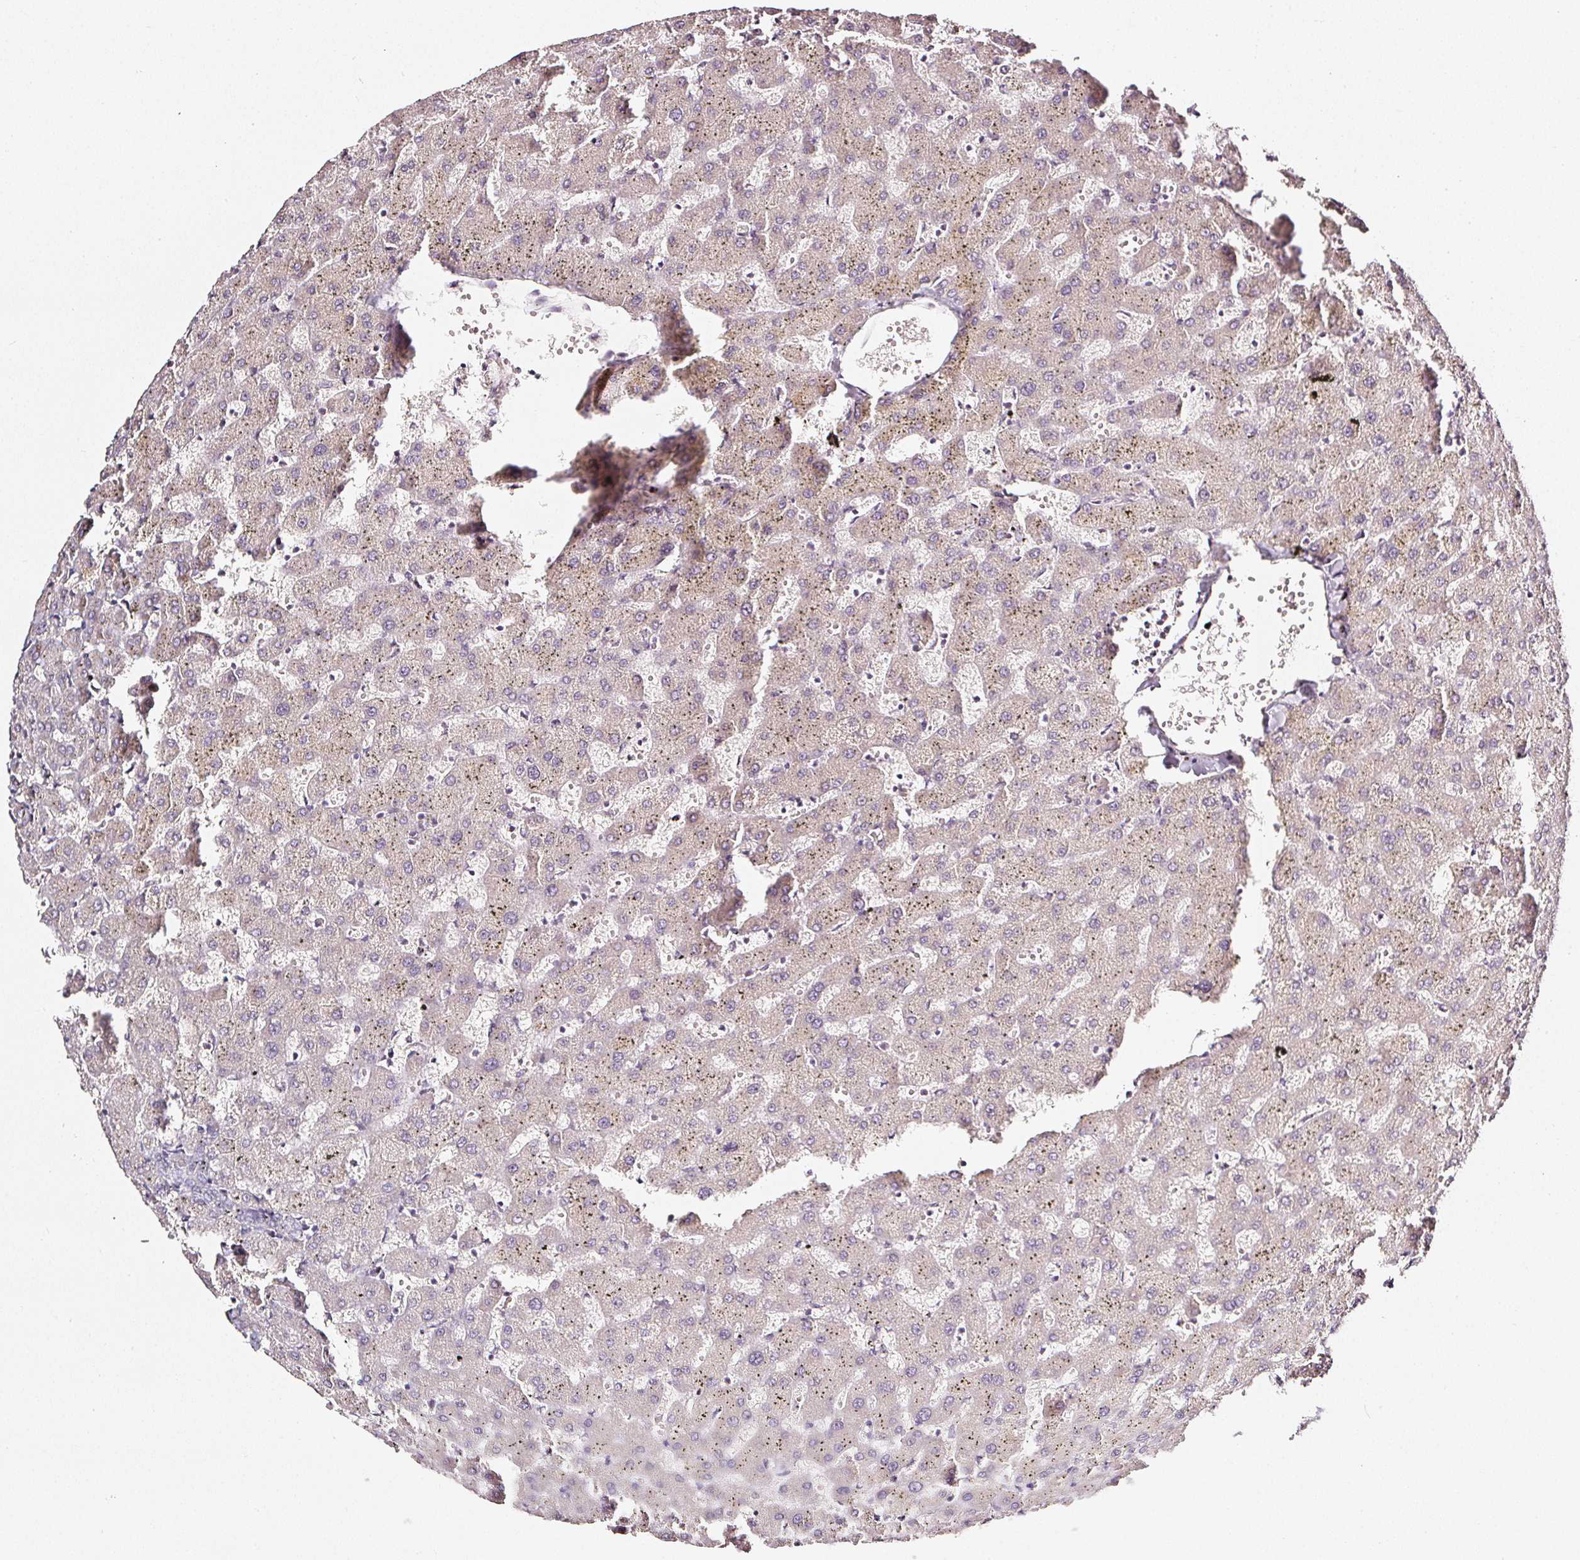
{"staining": {"intensity": "negative", "quantity": "none", "location": "none"}, "tissue": "liver", "cell_type": "Cholangiocytes", "image_type": "normal", "snomed": [{"axis": "morphology", "description": "Normal tissue, NOS"}, {"axis": "topography", "description": "Liver"}], "caption": "Liver was stained to show a protein in brown. There is no significant staining in cholangiocytes. (IHC, brightfield microscopy, high magnification).", "gene": "NTRK1", "patient": {"sex": "female", "age": 63}}